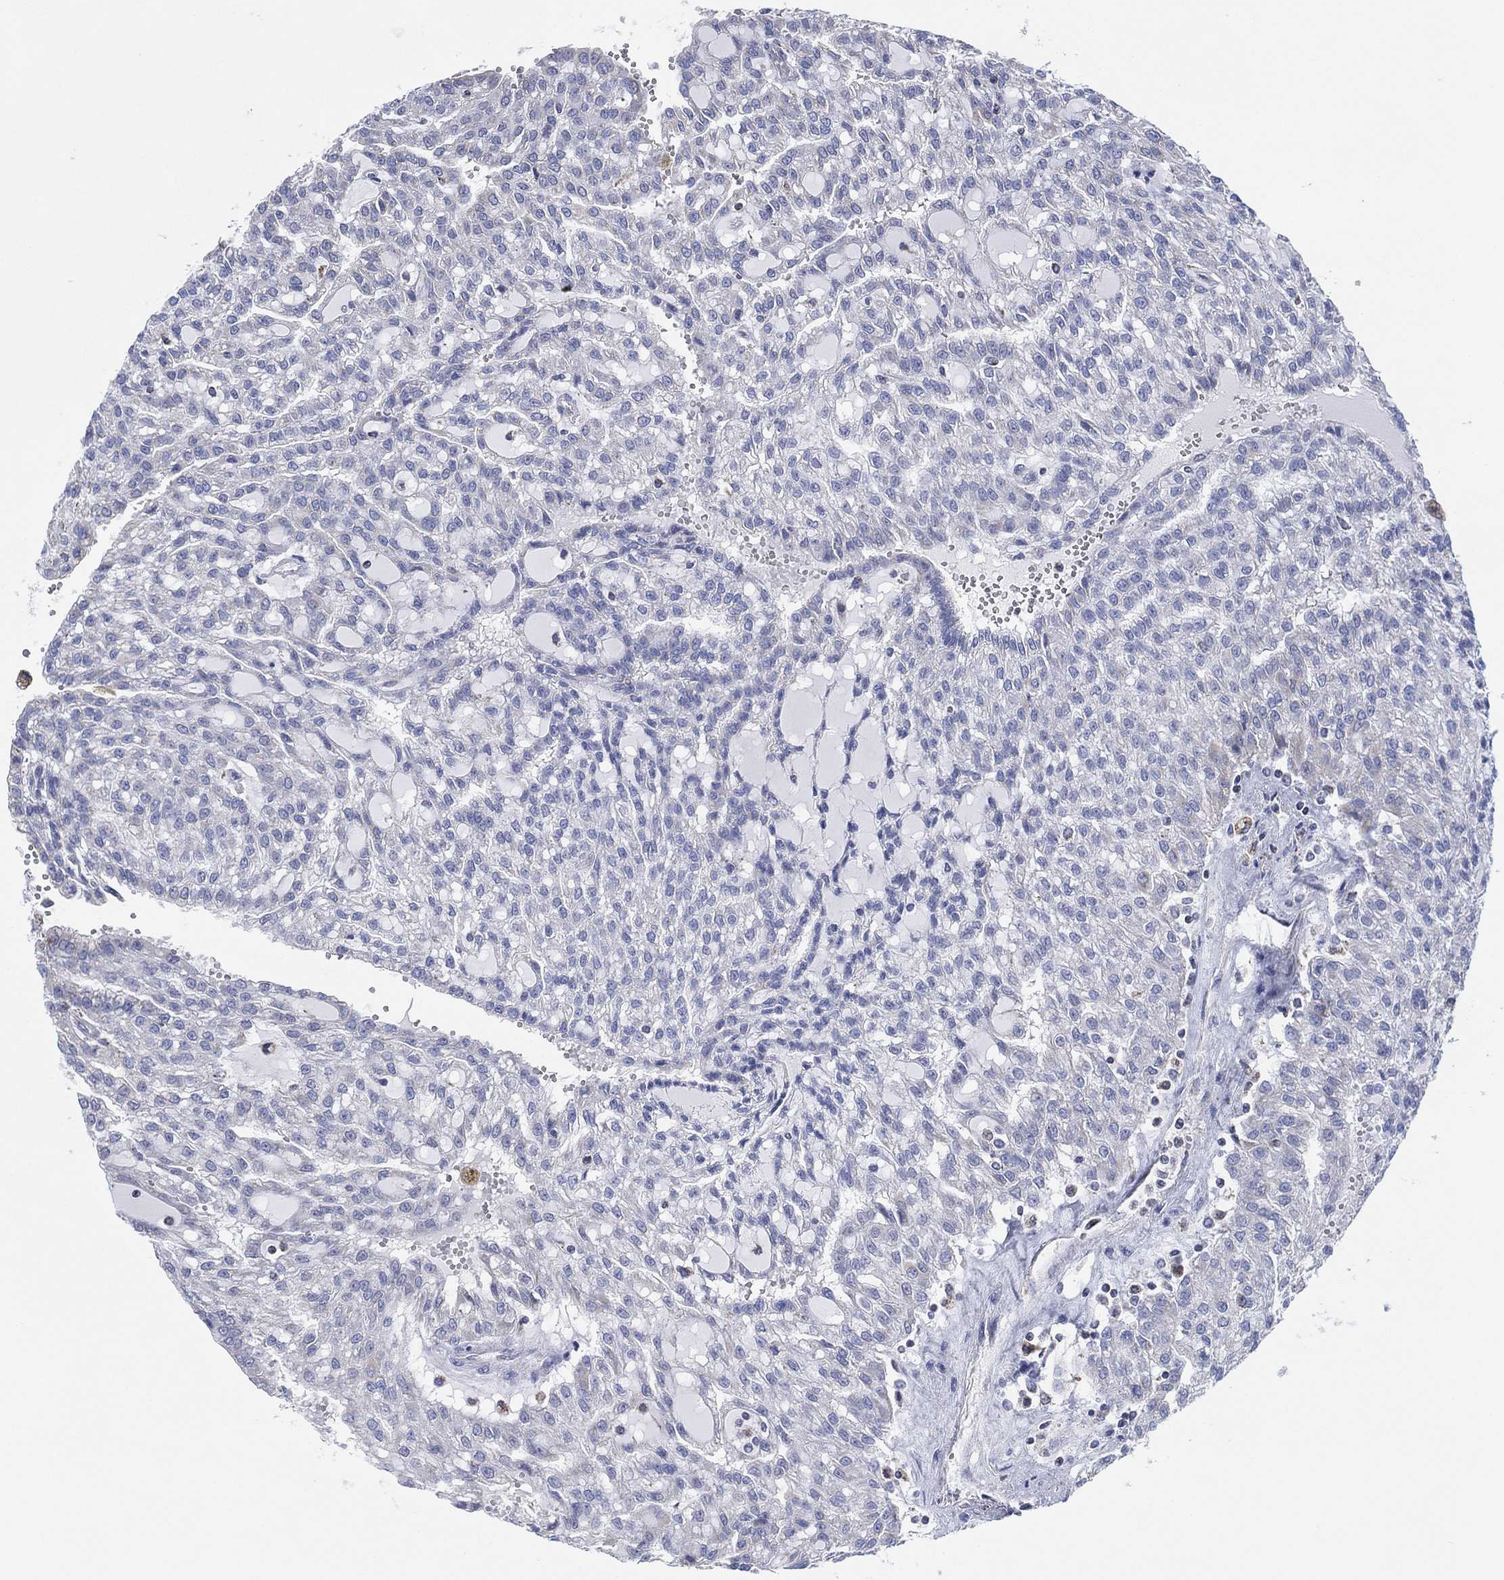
{"staining": {"intensity": "negative", "quantity": "none", "location": "none"}, "tissue": "renal cancer", "cell_type": "Tumor cells", "image_type": "cancer", "snomed": [{"axis": "morphology", "description": "Adenocarcinoma, NOS"}, {"axis": "topography", "description": "Kidney"}], "caption": "This is an immunohistochemistry (IHC) histopathology image of human renal cancer (adenocarcinoma). There is no positivity in tumor cells.", "gene": "CFTR", "patient": {"sex": "male", "age": 63}}